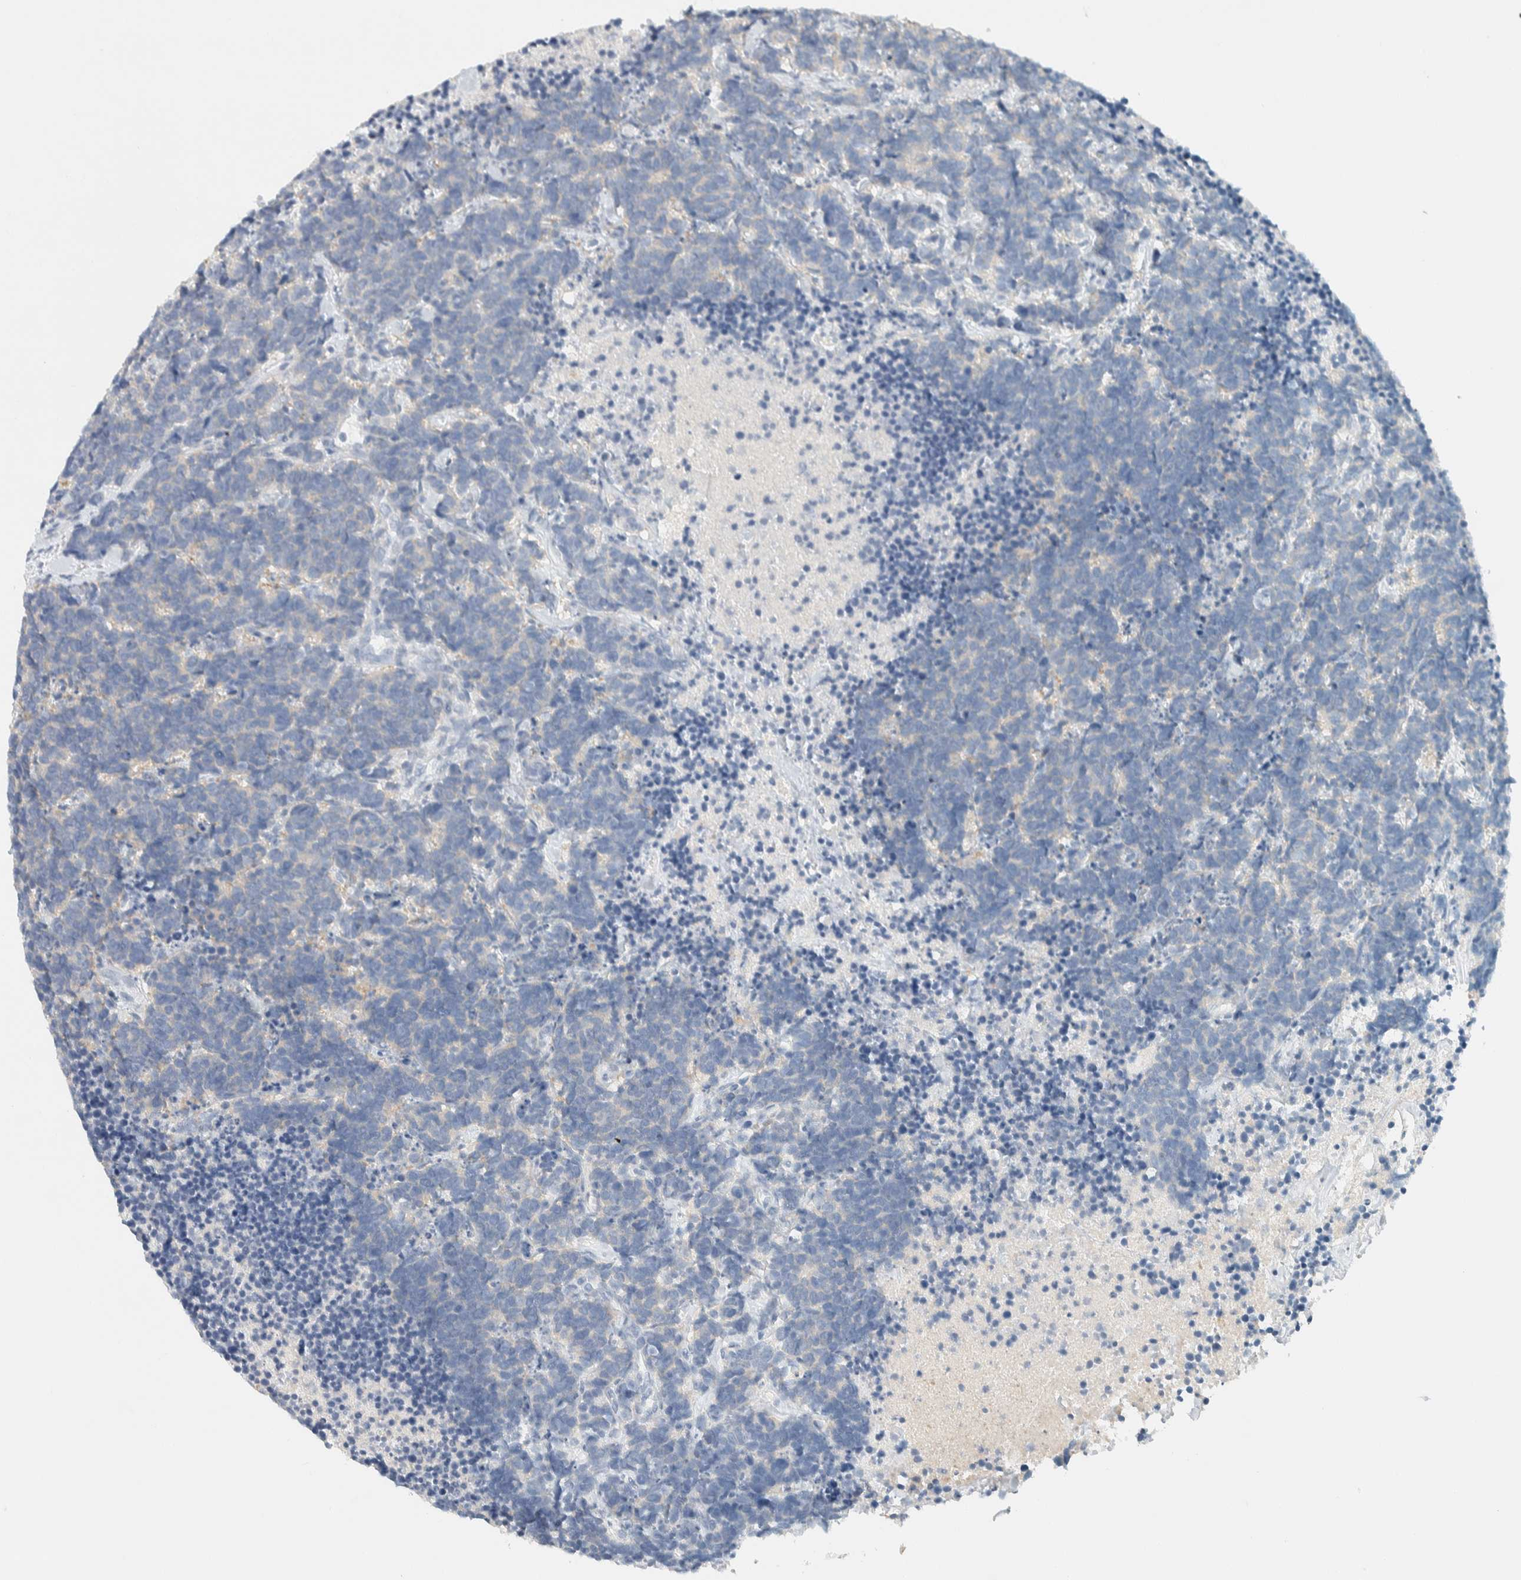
{"staining": {"intensity": "negative", "quantity": "none", "location": "none"}, "tissue": "carcinoid", "cell_type": "Tumor cells", "image_type": "cancer", "snomed": [{"axis": "morphology", "description": "Carcinoma, NOS"}, {"axis": "morphology", "description": "Carcinoid, malignant, NOS"}, {"axis": "topography", "description": "Urinary bladder"}], "caption": "The immunohistochemistry (IHC) histopathology image has no significant expression in tumor cells of carcinoid tissue.", "gene": "ALOX12B", "patient": {"sex": "male", "age": 57}}